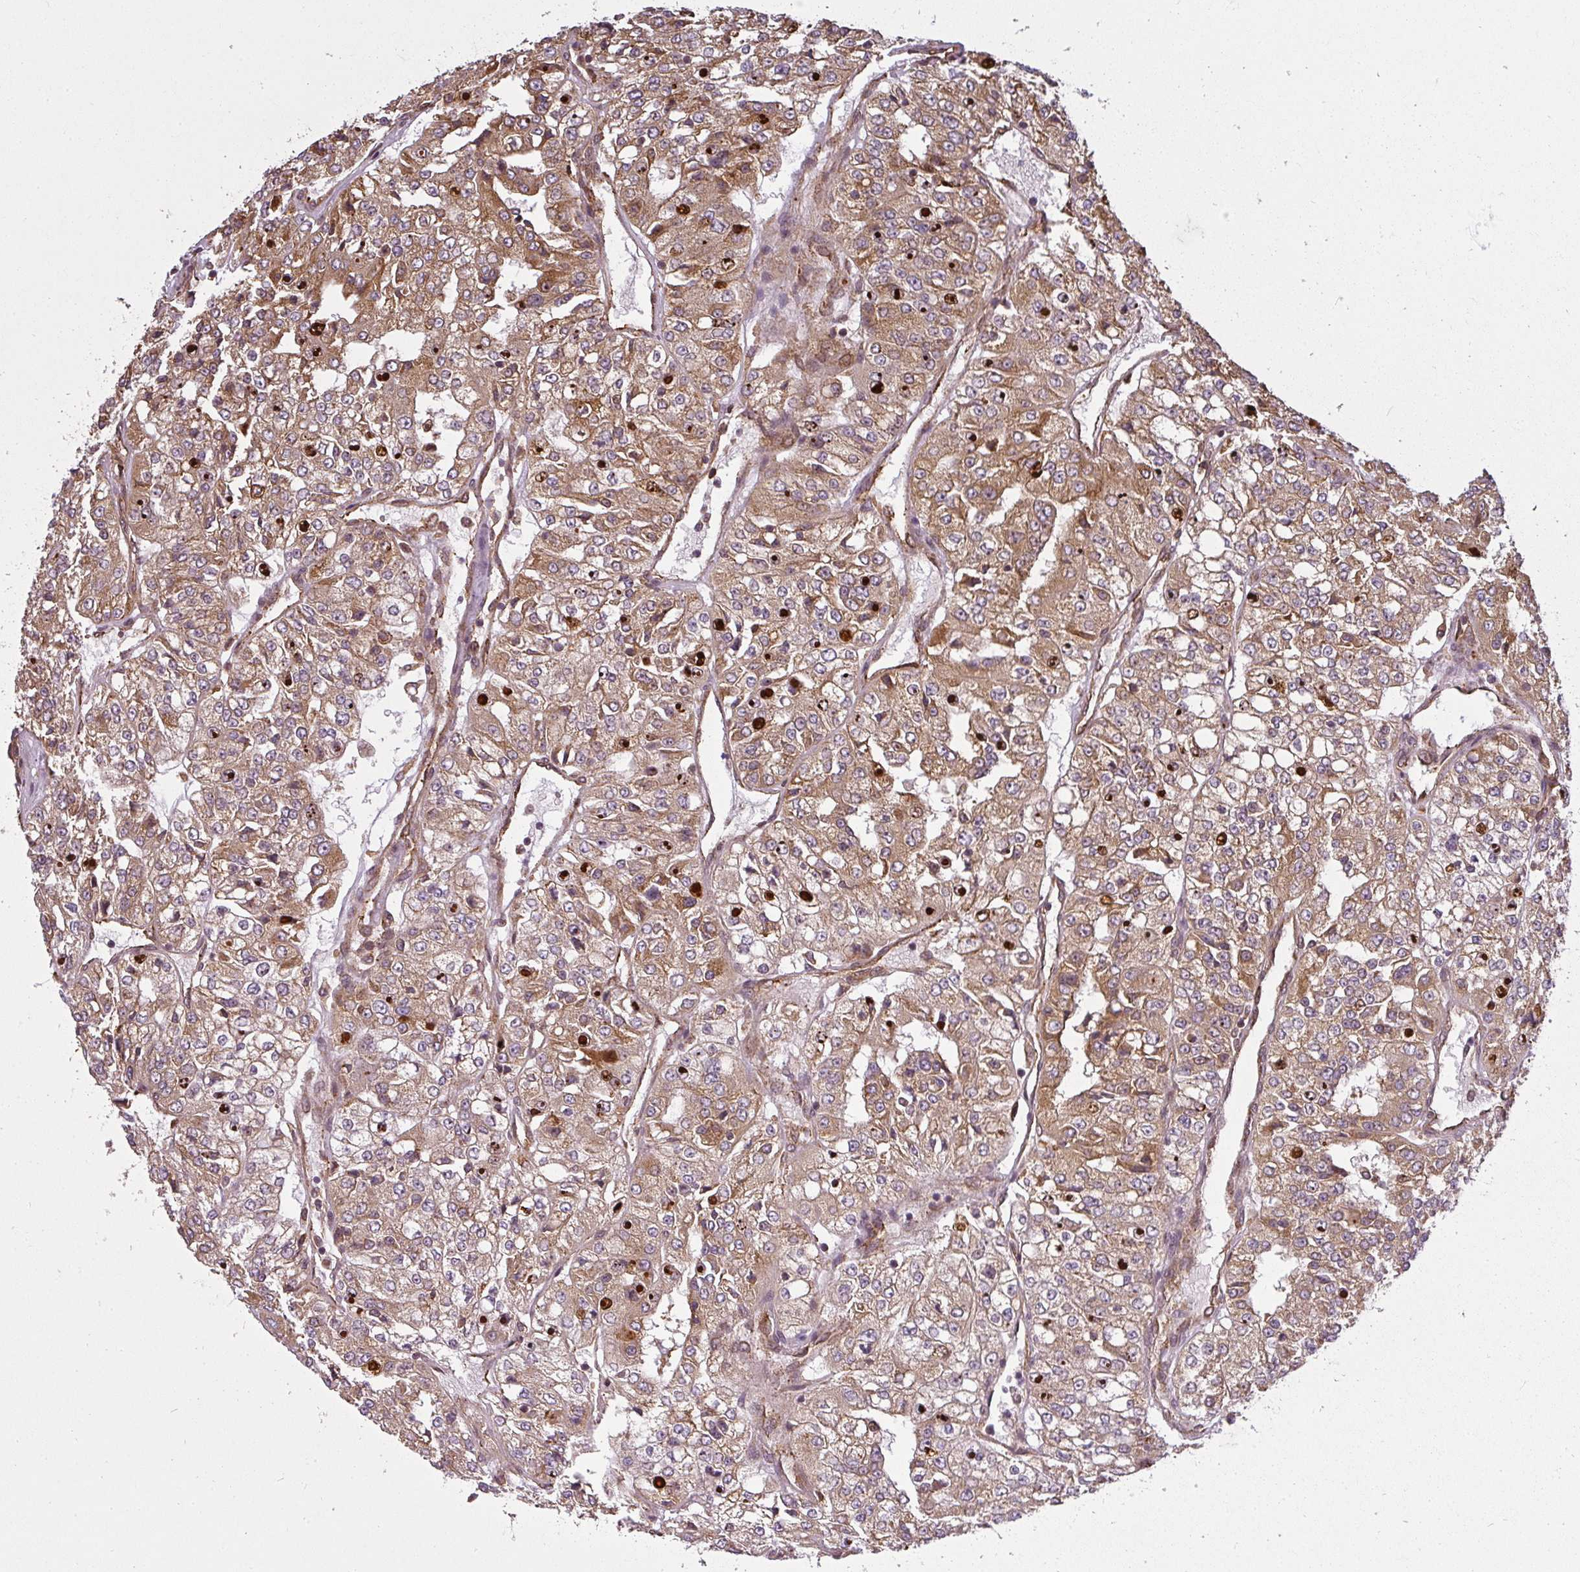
{"staining": {"intensity": "moderate", "quantity": ">75%", "location": "cytoplasmic/membranous"}, "tissue": "renal cancer", "cell_type": "Tumor cells", "image_type": "cancer", "snomed": [{"axis": "morphology", "description": "Adenocarcinoma, NOS"}, {"axis": "topography", "description": "Kidney"}], "caption": "Renal adenocarcinoma stained for a protein reveals moderate cytoplasmic/membranous positivity in tumor cells.", "gene": "PPP6R3", "patient": {"sex": "female", "age": 63}}